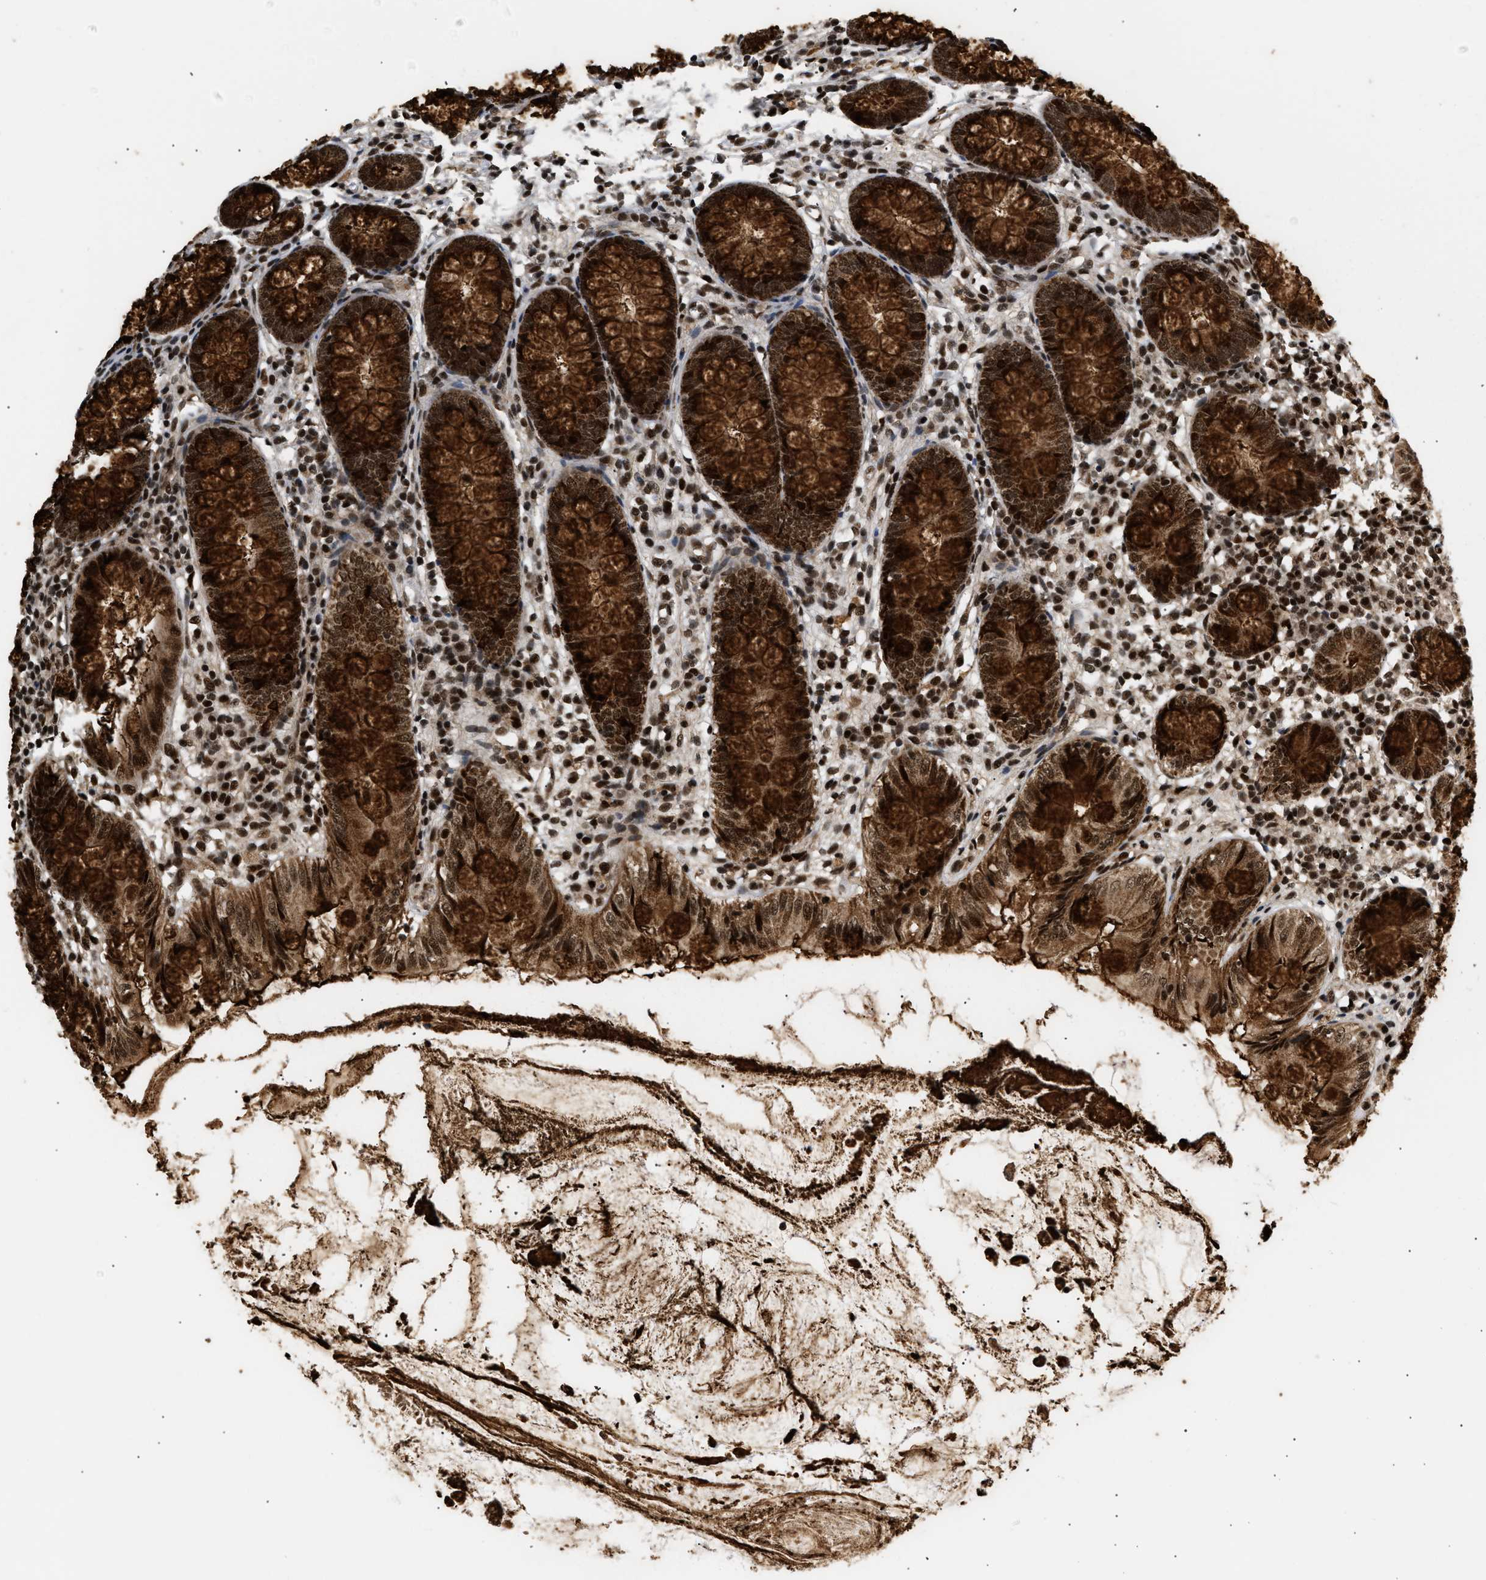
{"staining": {"intensity": "strong", "quantity": ">75%", "location": "cytoplasmic/membranous,nuclear"}, "tissue": "appendix", "cell_type": "Glandular cells", "image_type": "normal", "snomed": [{"axis": "morphology", "description": "Normal tissue, NOS"}, {"axis": "topography", "description": "Appendix"}], "caption": "IHC of normal appendix displays high levels of strong cytoplasmic/membranous,nuclear staining in about >75% of glandular cells. Nuclei are stained in blue.", "gene": "RBM5", "patient": {"sex": "female", "age": 77}}